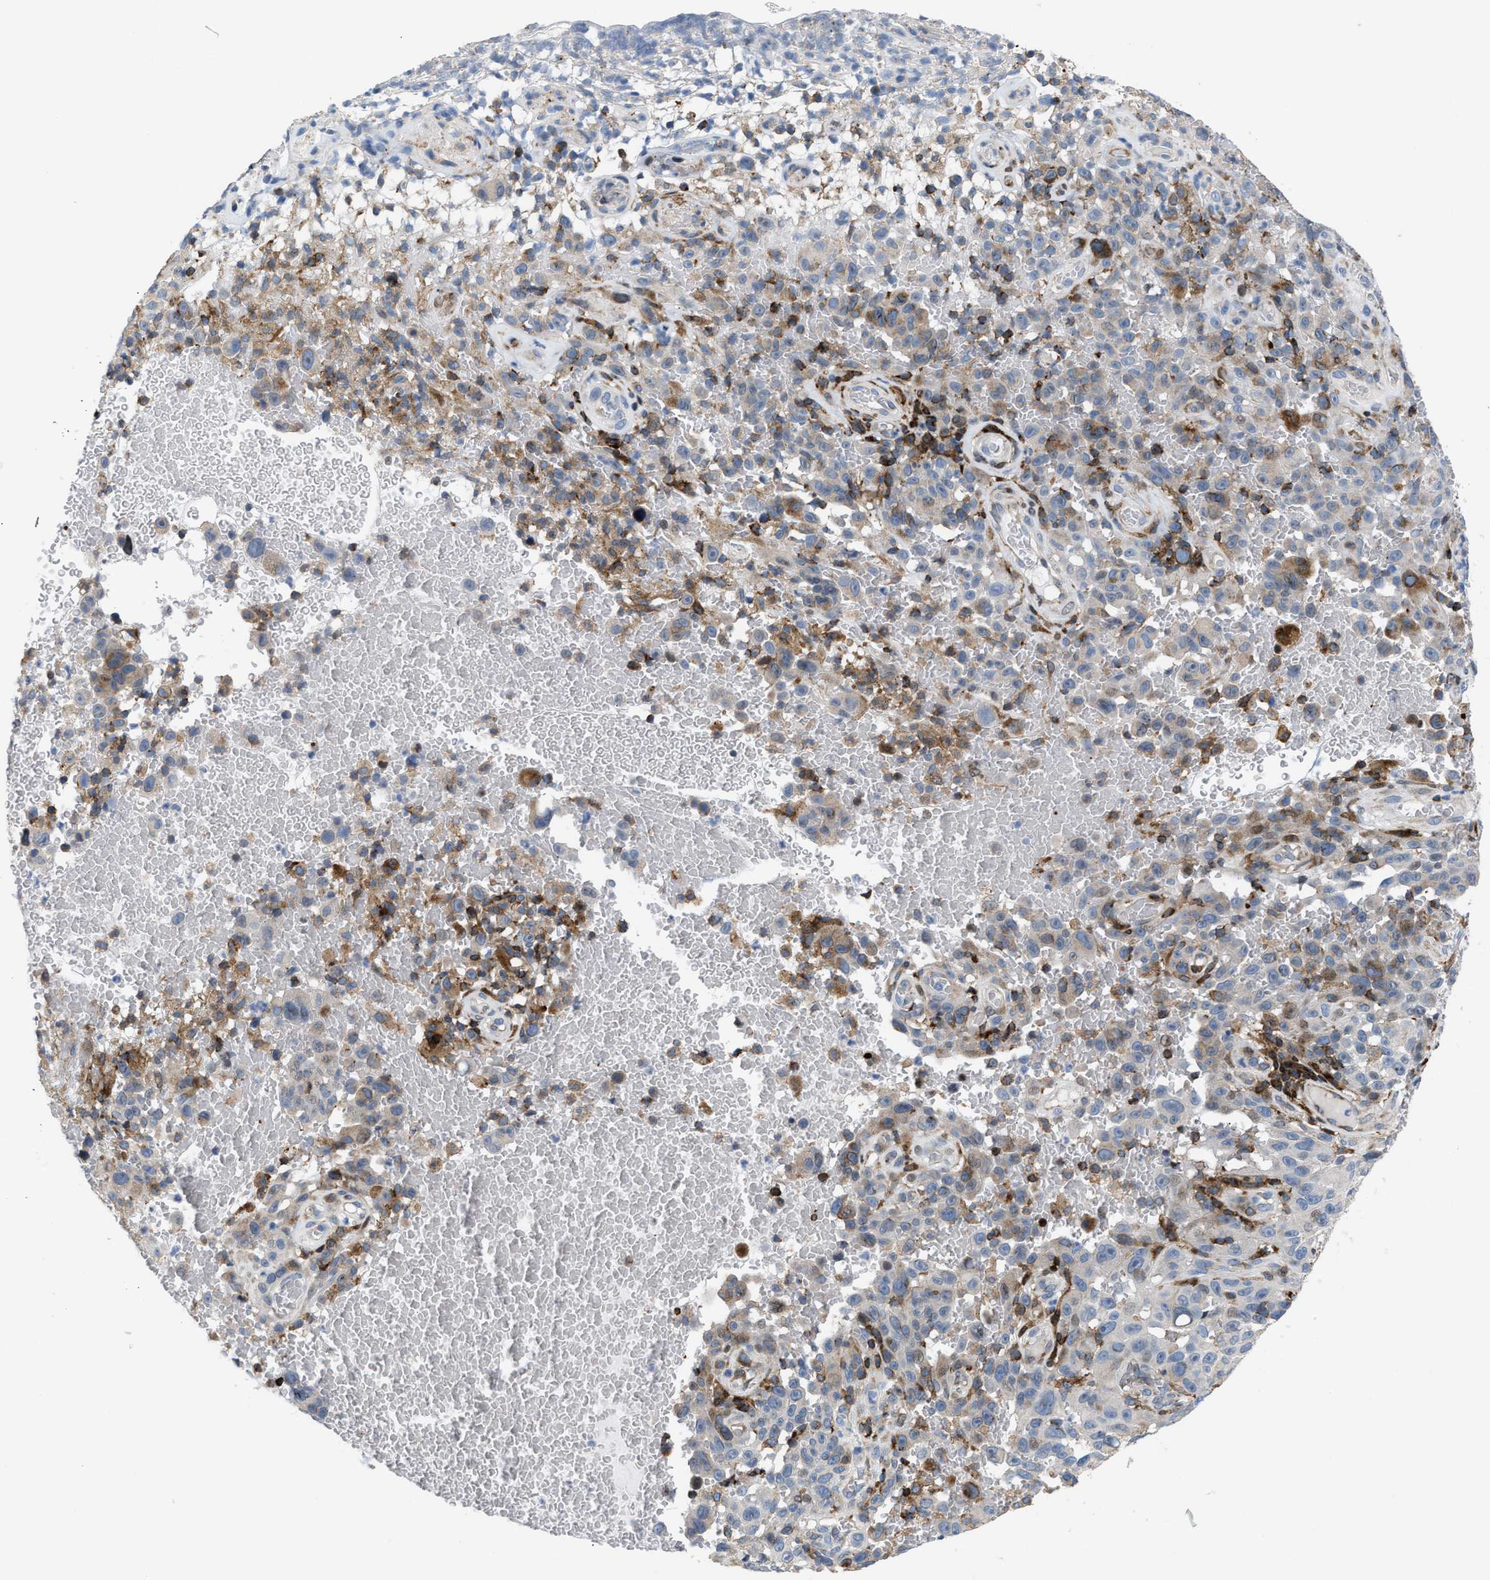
{"staining": {"intensity": "weak", "quantity": "<25%", "location": "cytoplasmic/membranous"}, "tissue": "melanoma", "cell_type": "Tumor cells", "image_type": "cancer", "snomed": [{"axis": "morphology", "description": "Malignant melanoma, NOS"}, {"axis": "topography", "description": "Skin"}], "caption": "IHC of human melanoma shows no staining in tumor cells.", "gene": "ATP9A", "patient": {"sex": "female", "age": 82}}